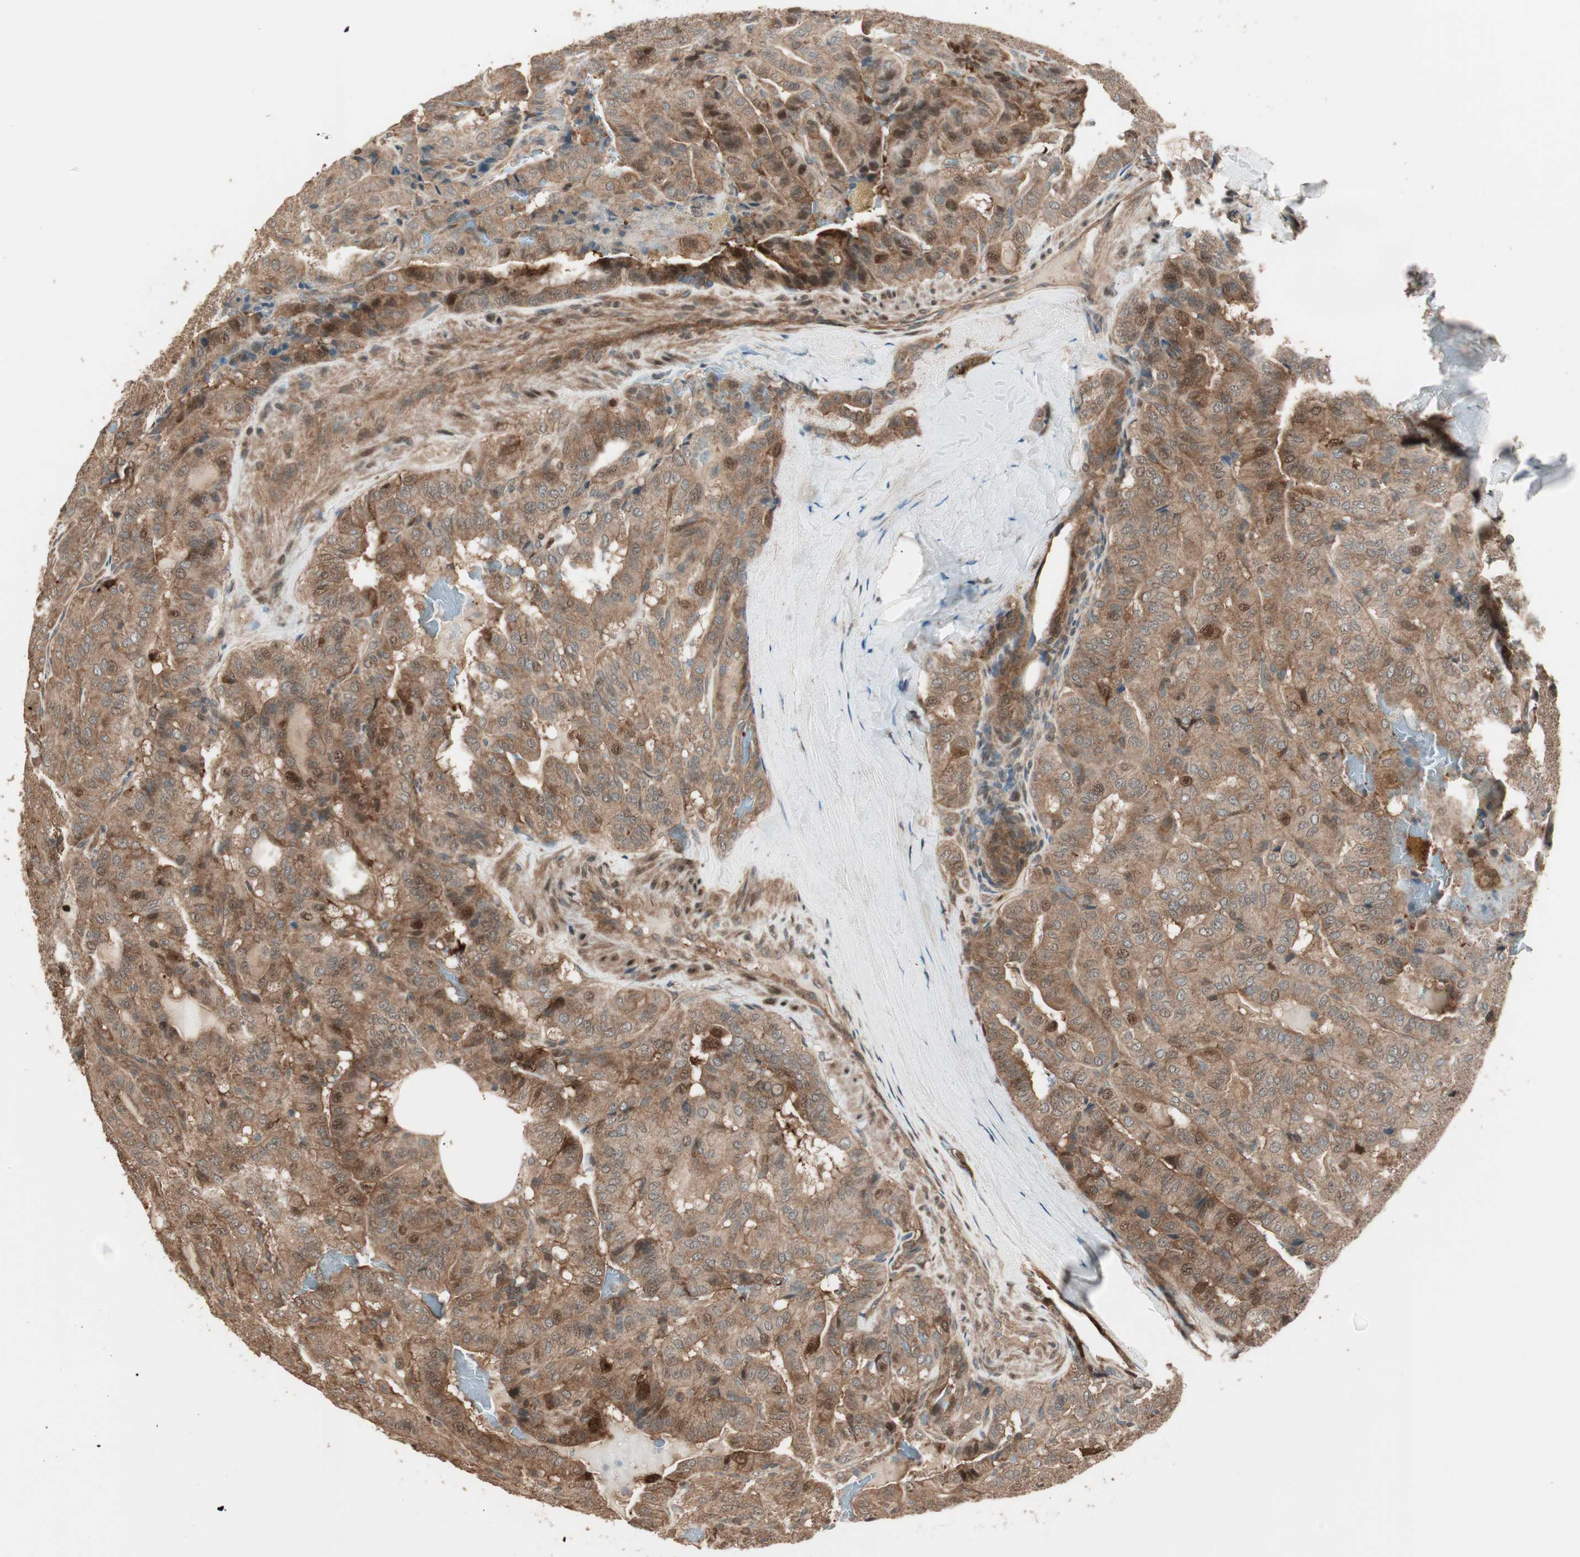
{"staining": {"intensity": "moderate", "quantity": ">75%", "location": "cytoplasmic/membranous,nuclear"}, "tissue": "thyroid cancer", "cell_type": "Tumor cells", "image_type": "cancer", "snomed": [{"axis": "morphology", "description": "Papillary adenocarcinoma, NOS"}, {"axis": "topography", "description": "Thyroid gland"}], "caption": "Immunohistochemical staining of human thyroid cancer exhibits medium levels of moderate cytoplasmic/membranous and nuclear protein staining in approximately >75% of tumor cells.", "gene": "CNOT4", "patient": {"sex": "male", "age": 77}}